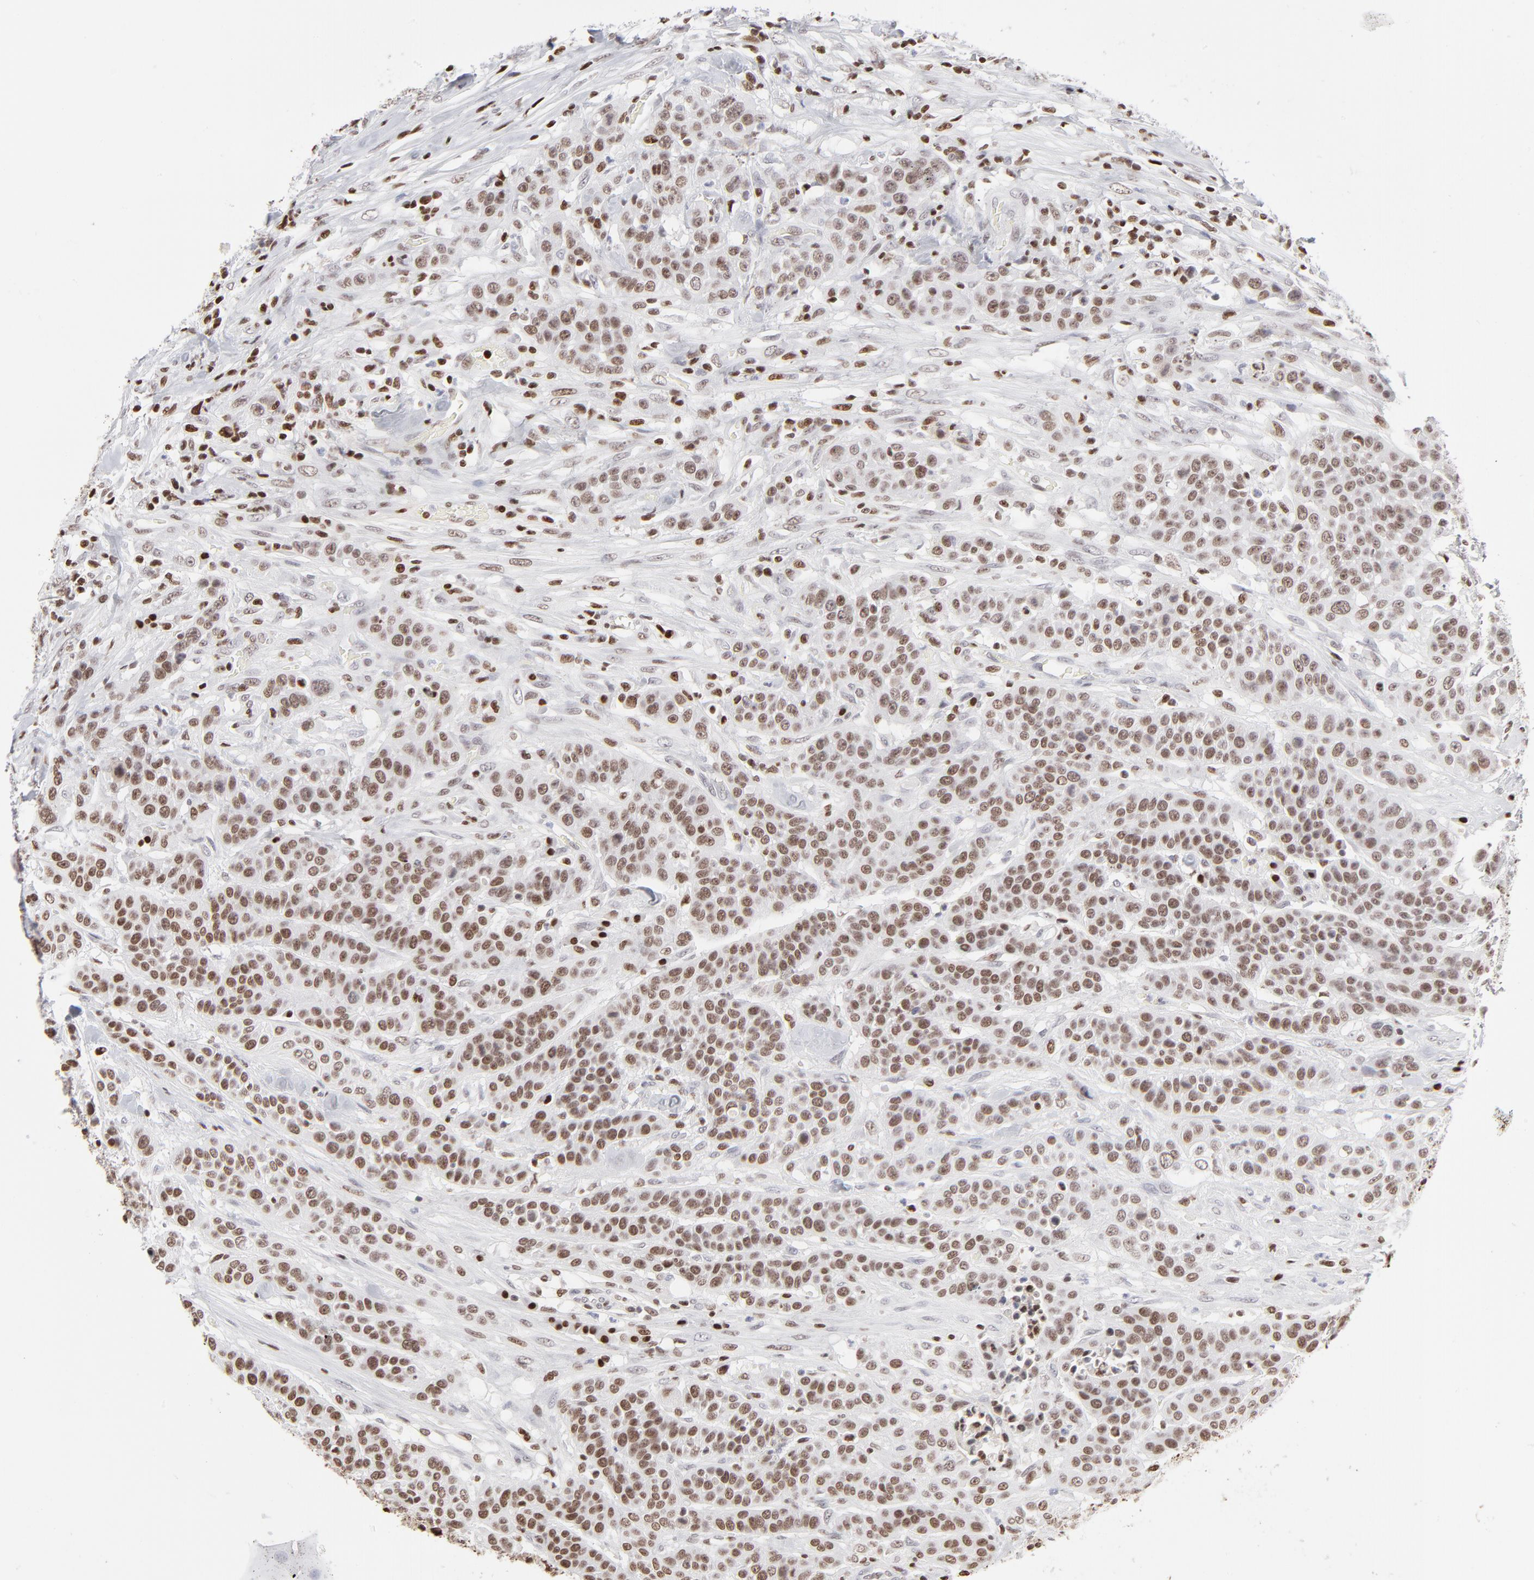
{"staining": {"intensity": "moderate", "quantity": ">75%", "location": "nuclear"}, "tissue": "urothelial cancer", "cell_type": "Tumor cells", "image_type": "cancer", "snomed": [{"axis": "morphology", "description": "Urothelial carcinoma, High grade"}, {"axis": "topography", "description": "Urinary bladder"}], "caption": "IHC staining of urothelial carcinoma (high-grade), which shows medium levels of moderate nuclear staining in approximately >75% of tumor cells indicating moderate nuclear protein positivity. The staining was performed using DAB (3,3'-diaminobenzidine) (brown) for protein detection and nuclei were counterstained in hematoxylin (blue).", "gene": "PARP1", "patient": {"sex": "male", "age": 74}}